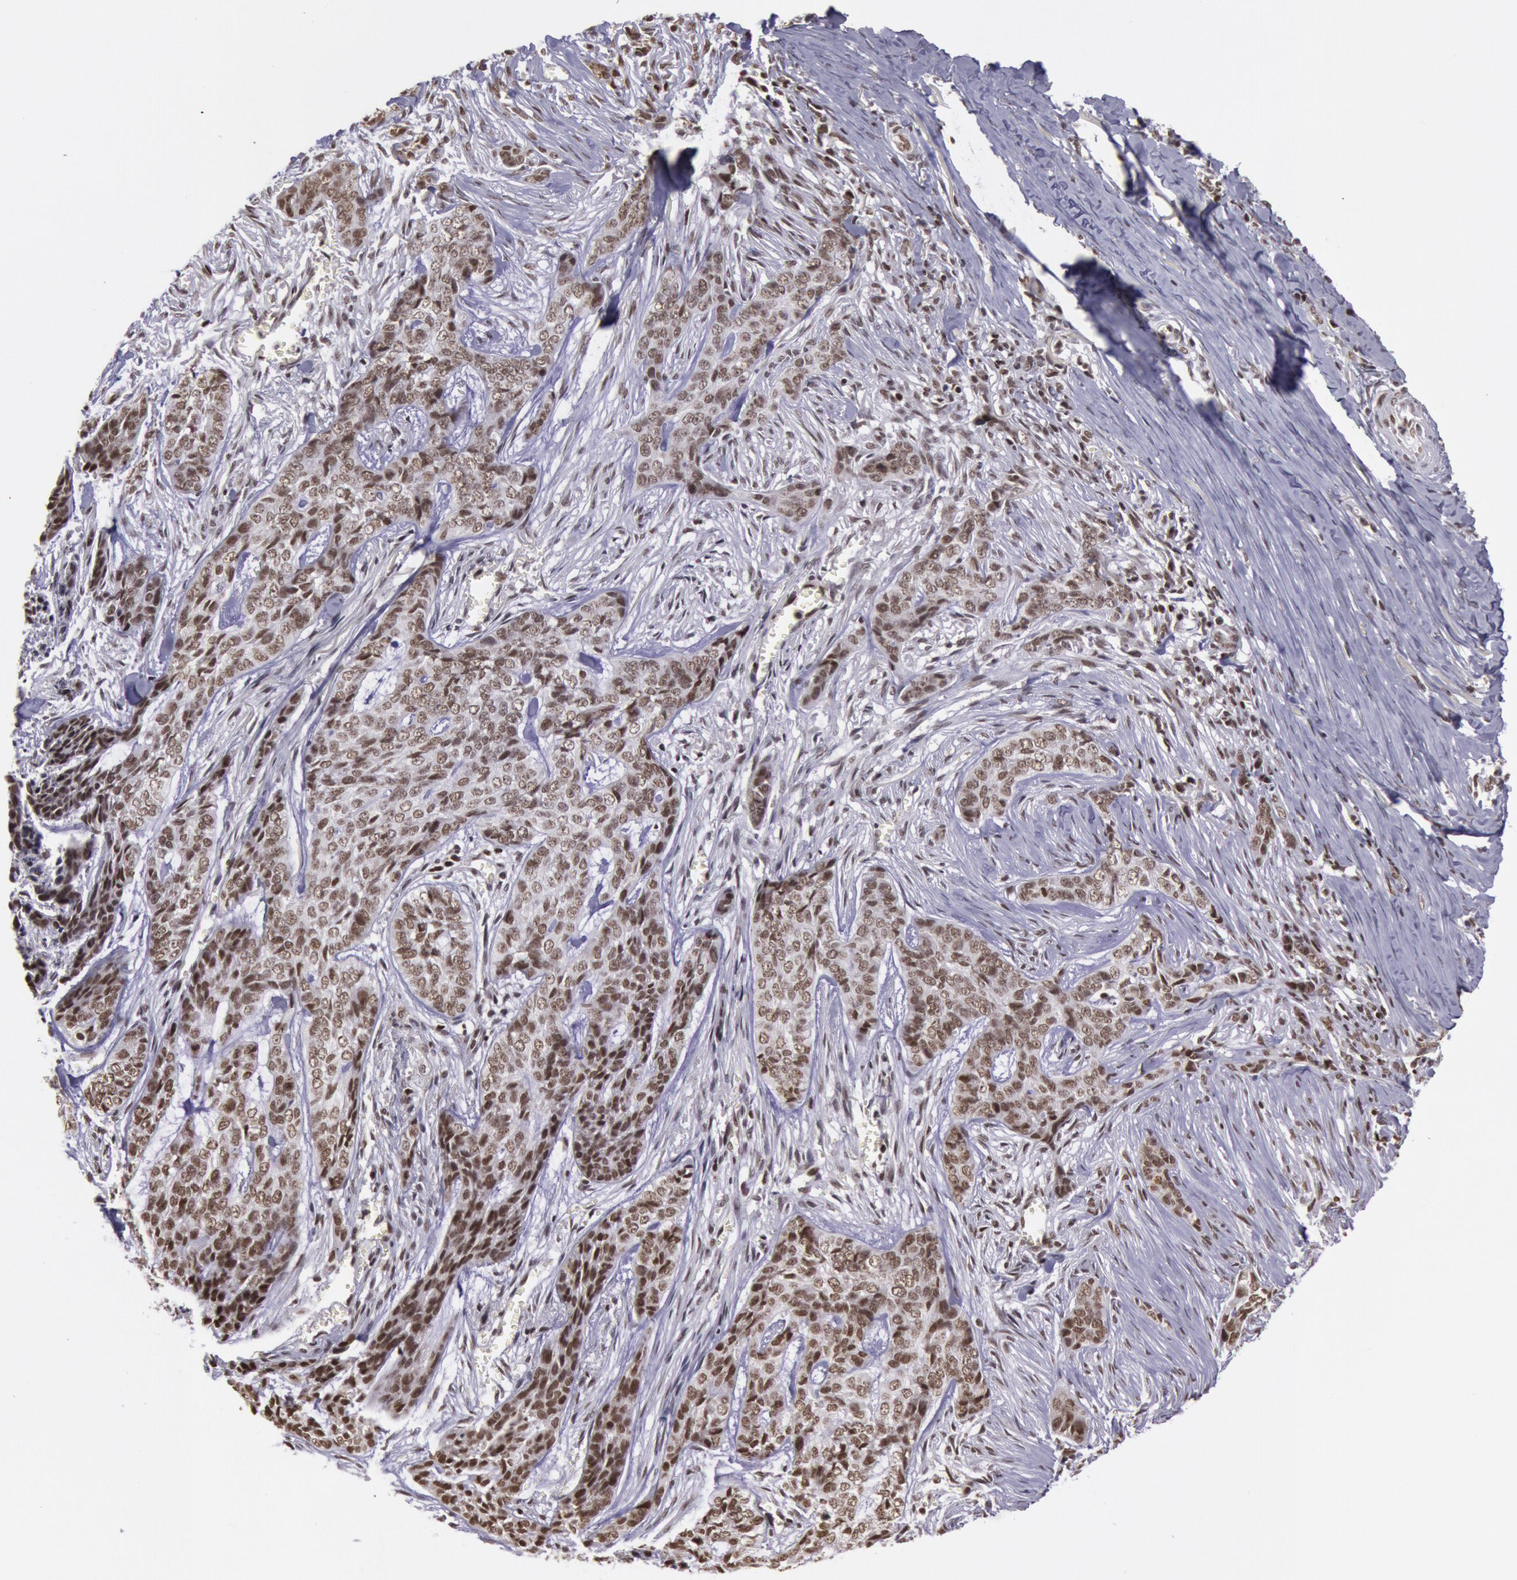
{"staining": {"intensity": "moderate", "quantity": ">75%", "location": "nuclear"}, "tissue": "skin cancer", "cell_type": "Tumor cells", "image_type": "cancer", "snomed": [{"axis": "morphology", "description": "Normal tissue, NOS"}, {"axis": "morphology", "description": "Basal cell carcinoma"}, {"axis": "topography", "description": "Skin"}], "caption": "Protein staining of skin basal cell carcinoma tissue reveals moderate nuclear staining in approximately >75% of tumor cells.", "gene": "NKAP", "patient": {"sex": "female", "age": 65}}